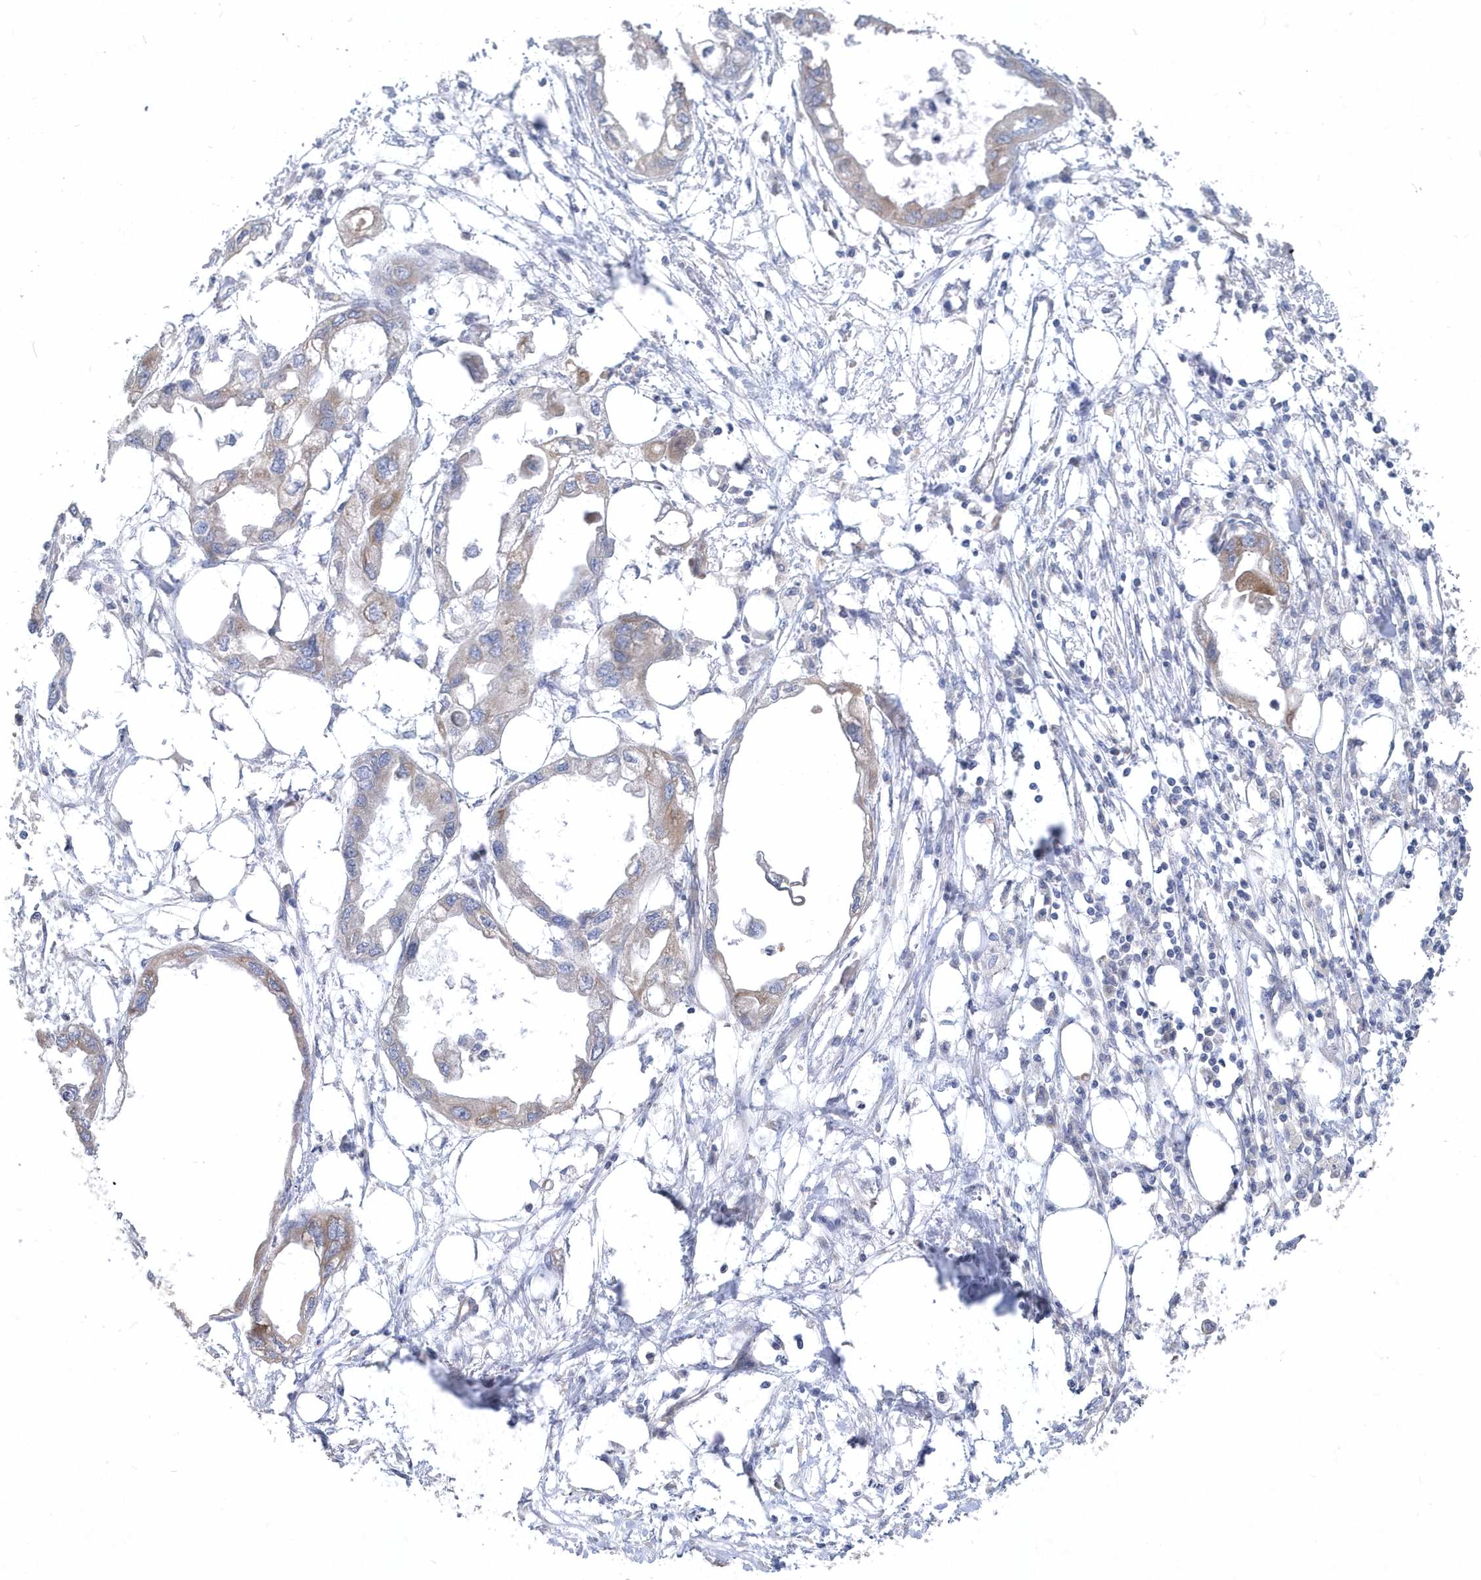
{"staining": {"intensity": "weak", "quantity": "25%-75%", "location": "cytoplasmic/membranous"}, "tissue": "endometrial cancer", "cell_type": "Tumor cells", "image_type": "cancer", "snomed": [{"axis": "morphology", "description": "Adenocarcinoma, NOS"}, {"axis": "morphology", "description": "Adenocarcinoma, metastatic, NOS"}, {"axis": "topography", "description": "Adipose tissue"}, {"axis": "topography", "description": "Endometrium"}], "caption": "Human endometrial cancer (metastatic adenocarcinoma) stained with a brown dye exhibits weak cytoplasmic/membranous positive expression in approximately 25%-75% of tumor cells.", "gene": "DGAT1", "patient": {"sex": "female", "age": 67}}